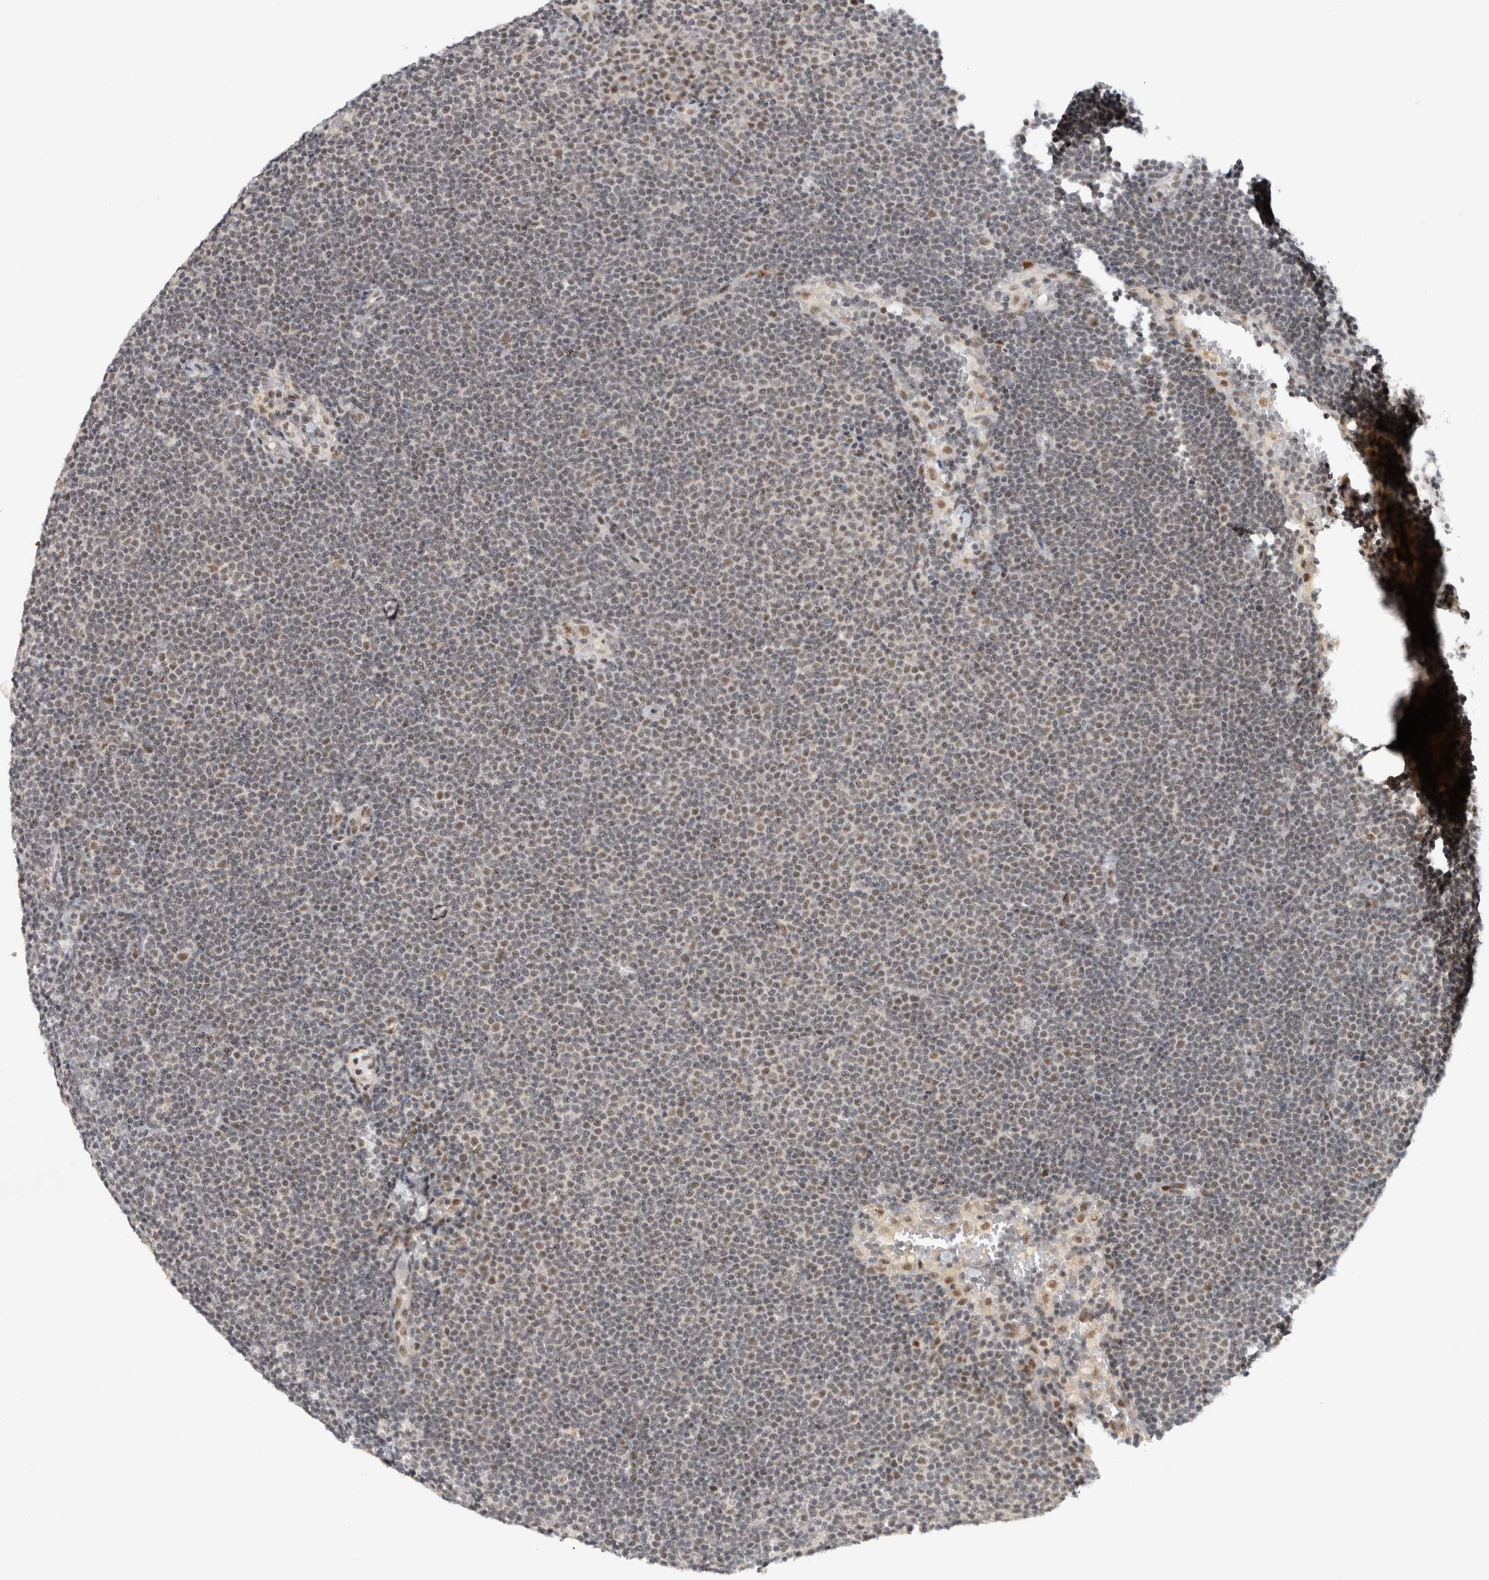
{"staining": {"intensity": "weak", "quantity": "<25%", "location": "nuclear"}, "tissue": "lymphoma", "cell_type": "Tumor cells", "image_type": "cancer", "snomed": [{"axis": "morphology", "description": "Malignant lymphoma, non-Hodgkin's type, Low grade"}, {"axis": "topography", "description": "Lymph node"}], "caption": "This is an immunohistochemistry histopathology image of lymphoma. There is no staining in tumor cells.", "gene": "HESX1", "patient": {"sex": "female", "age": 53}}